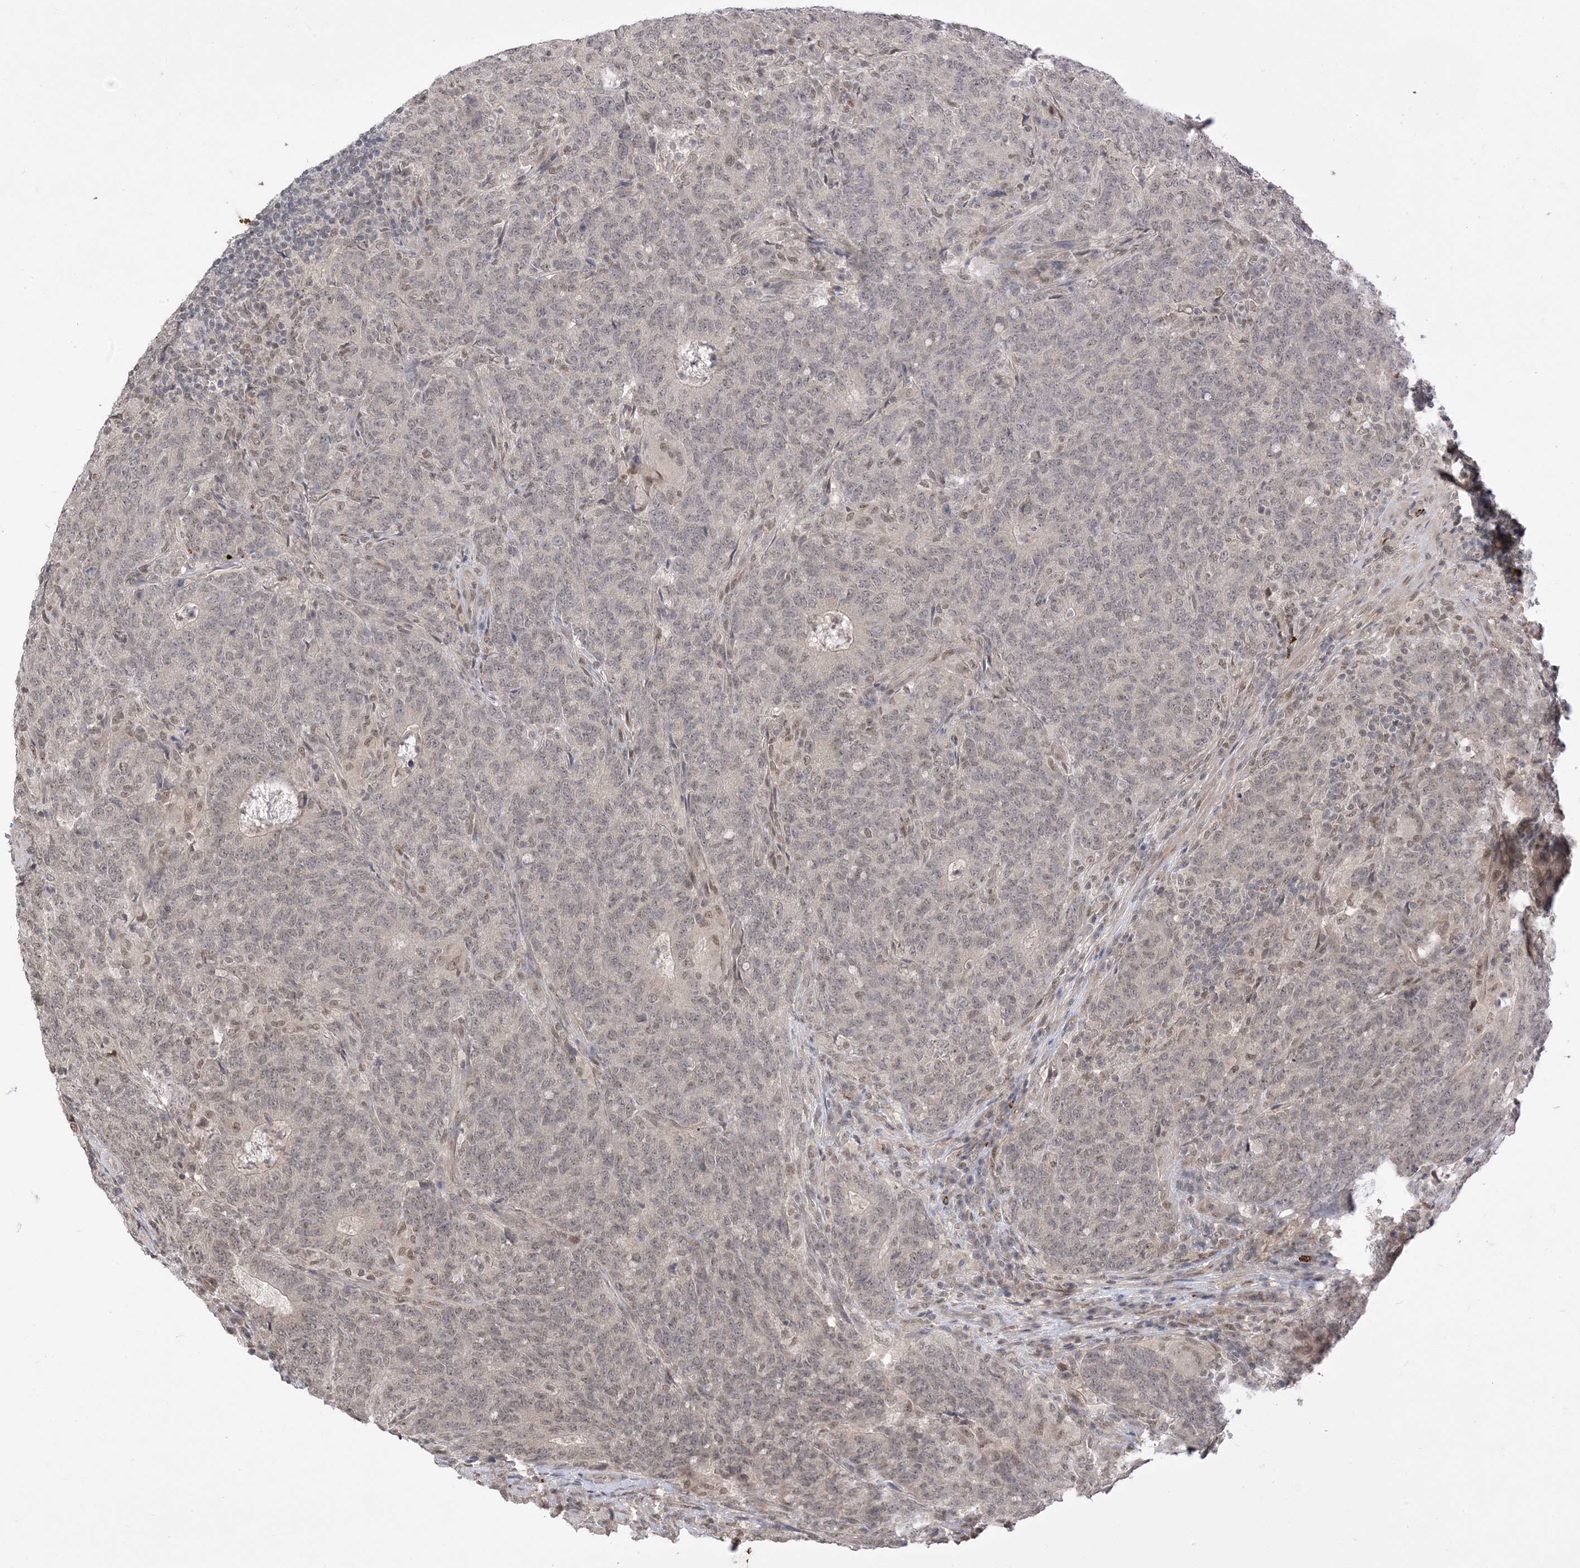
{"staining": {"intensity": "weak", "quantity": "25%-75%", "location": "nuclear"}, "tissue": "colorectal cancer", "cell_type": "Tumor cells", "image_type": "cancer", "snomed": [{"axis": "morphology", "description": "Normal tissue, NOS"}, {"axis": "morphology", "description": "Adenocarcinoma, NOS"}, {"axis": "topography", "description": "Colon"}], "caption": "A brown stain highlights weak nuclear positivity of a protein in human adenocarcinoma (colorectal) tumor cells.", "gene": "RANBP9", "patient": {"sex": "female", "age": 75}}